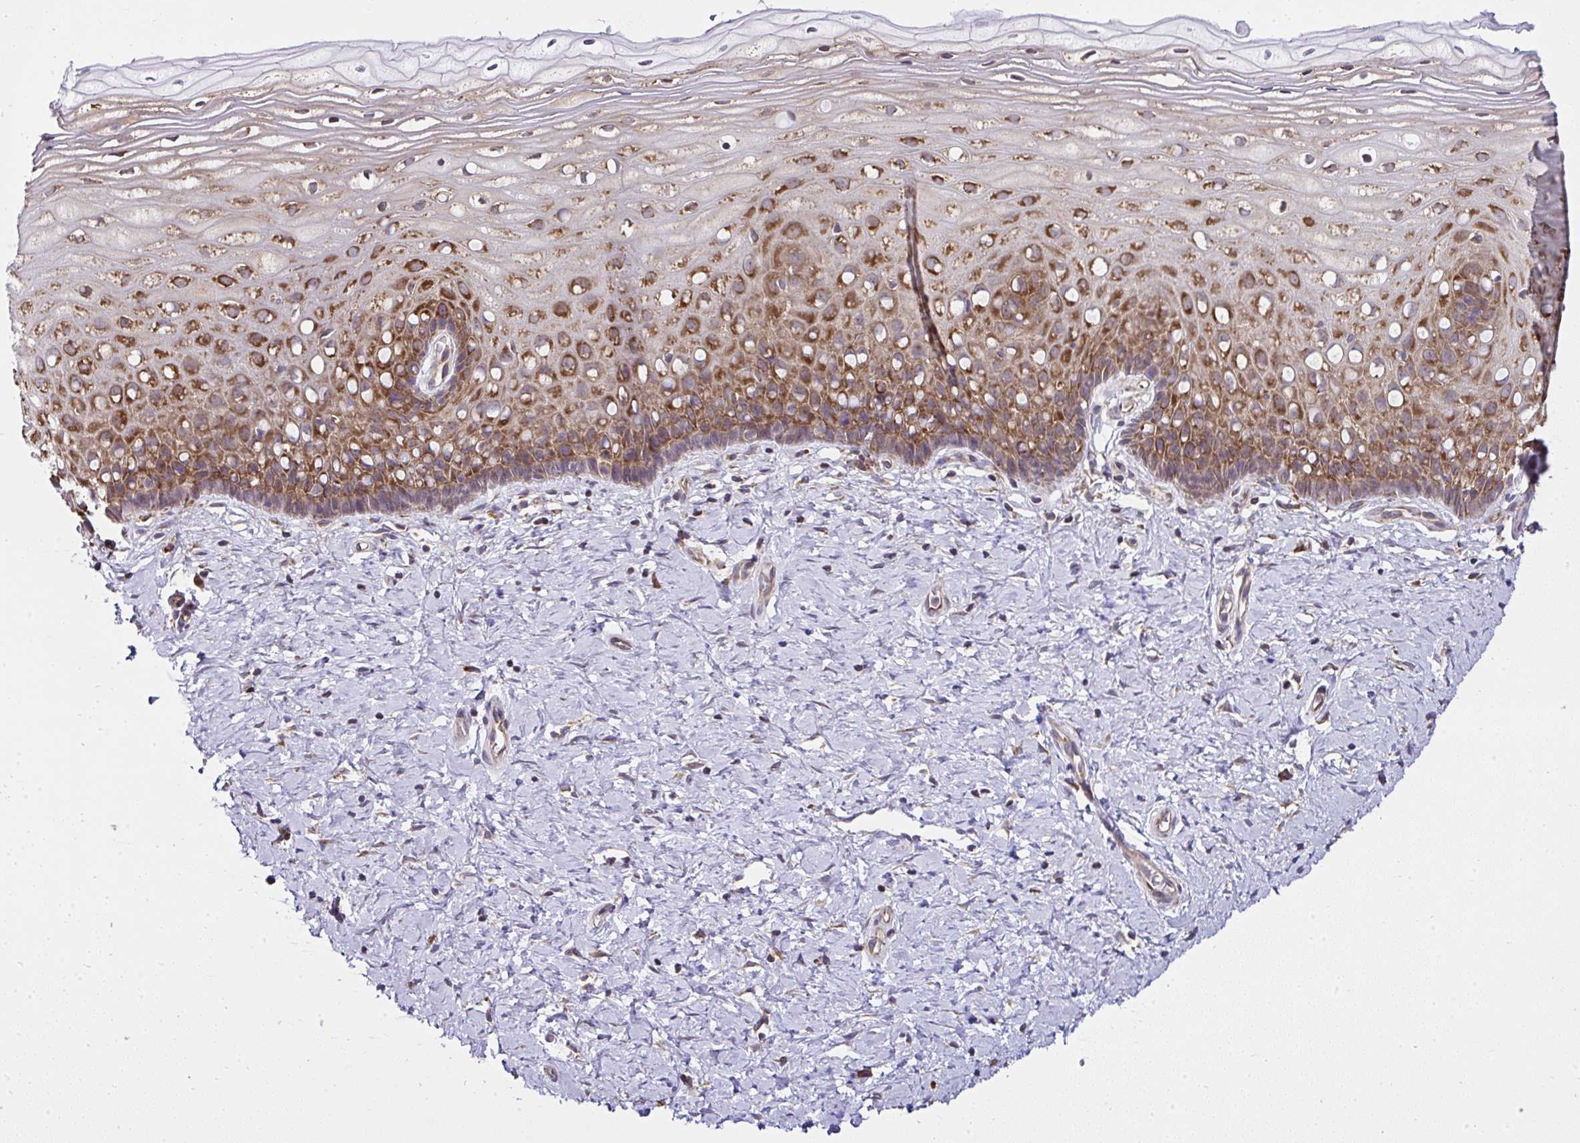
{"staining": {"intensity": "strong", "quantity": ">75%", "location": "cytoplasmic/membranous"}, "tissue": "cervix", "cell_type": "Squamous epithelial cells", "image_type": "normal", "snomed": [{"axis": "morphology", "description": "Normal tissue, NOS"}, {"axis": "topography", "description": "Cervix"}], "caption": "Brown immunohistochemical staining in unremarkable cervix displays strong cytoplasmic/membranous positivity in approximately >75% of squamous epithelial cells.", "gene": "RPS7", "patient": {"sex": "female", "age": 37}}